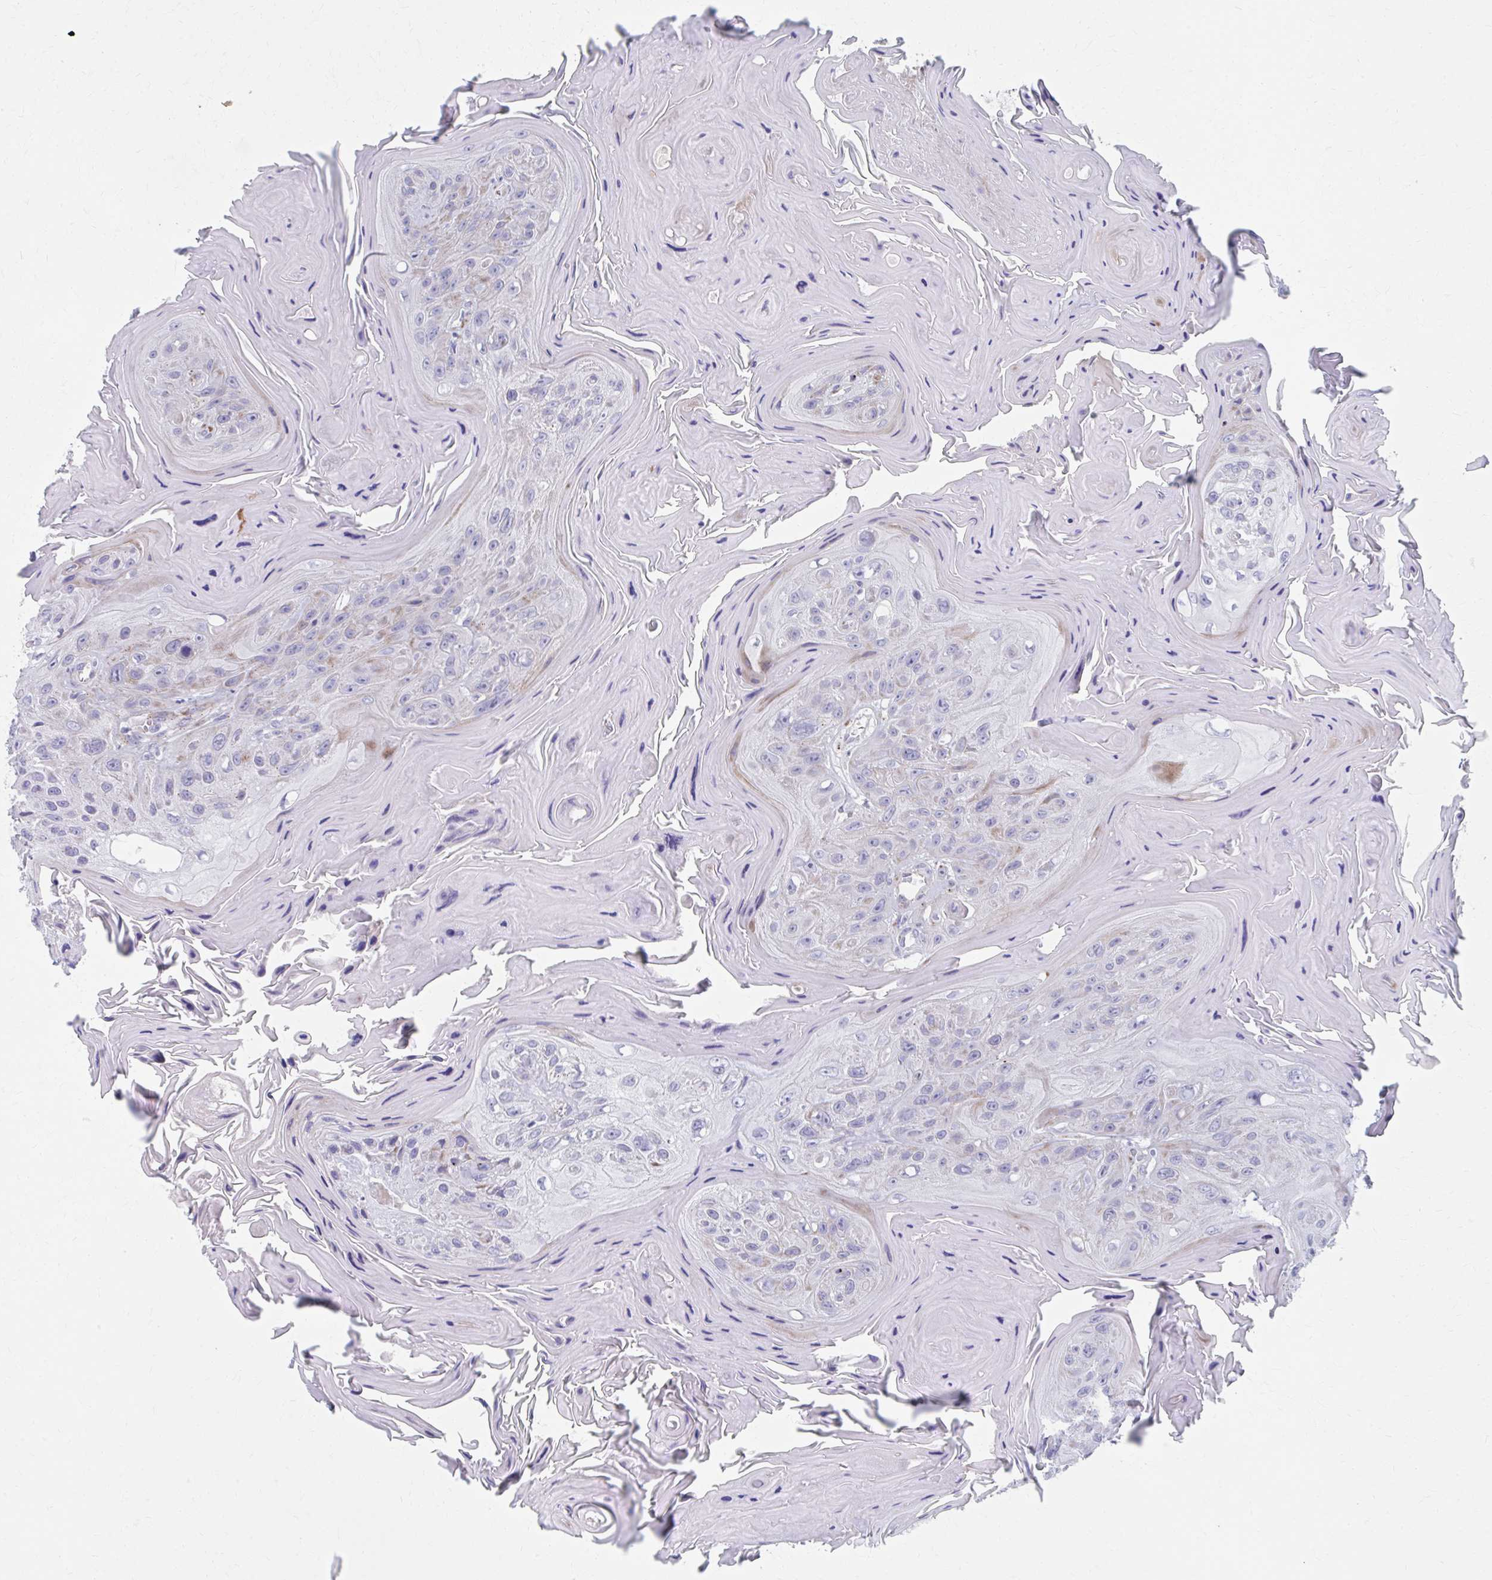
{"staining": {"intensity": "moderate", "quantity": "<25%", "location": "cytoplasmic/membranous"}, "tissue": "head and neck cancer", "cell_type": "Tumor cells", "image_type": "cancer", "snomed": [{"axis": "morphology", "description": "Squamous cell carcinoma, NOS"}, {"axis": "topography", "description": "Head-Neck"}], "caption": "Immunohistochemical staining of human head and neck squamous cell carcinoma shows moderate cytoplasmic/membranous protein positivity in about <25% of tumor cells.", "gene": "OLFM2", "patient": {"sex": "female", "age": 59}}